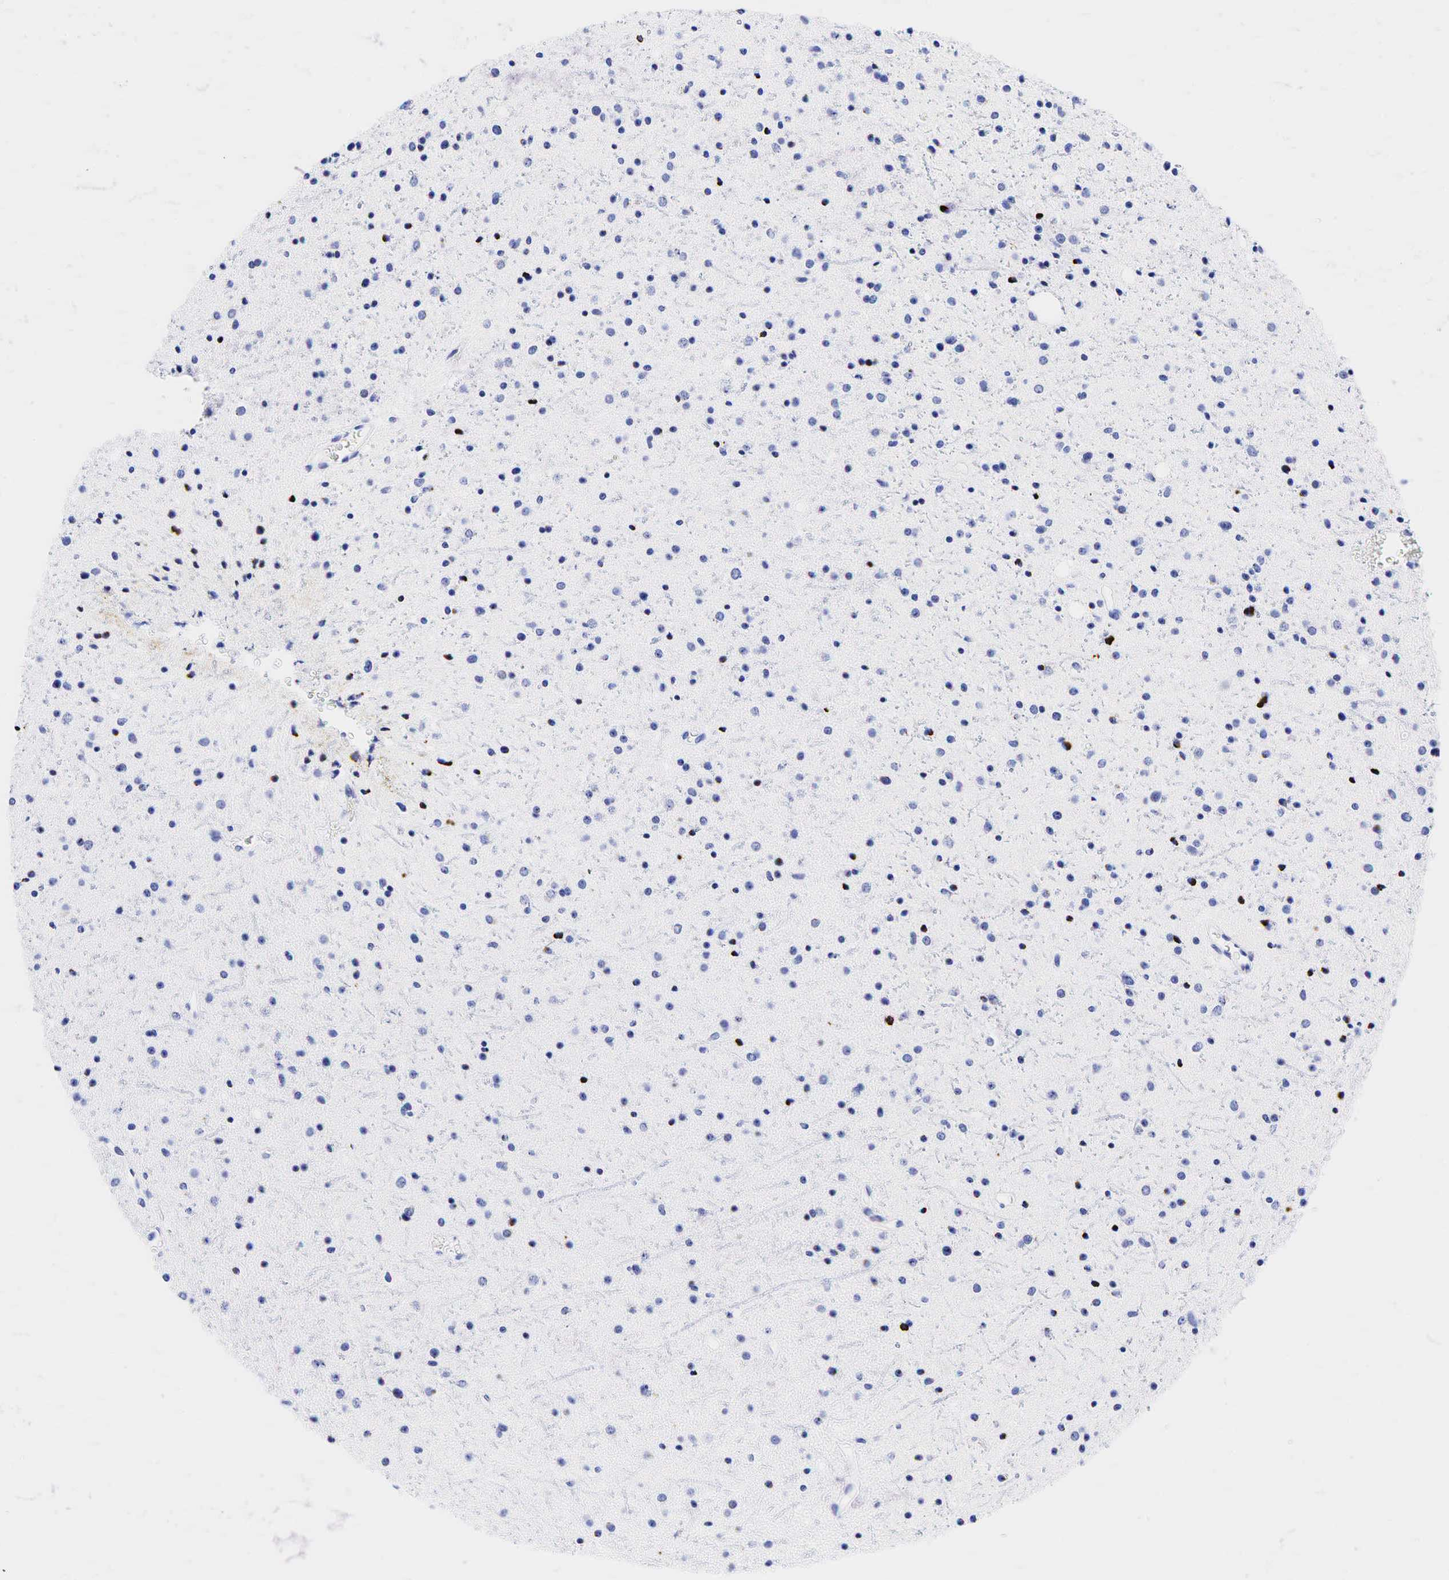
{"staining": {"intensity": "negative", "quantity": "none", "location": "none"}, "tissue": "glioma", "cell_type": "Tumor cells", "image_type": "cancer", "snomed": [{"axis": "morphology", "description": "Glioma, malignant, Low grade"}, {"axis": "topography", "description": "Brain"}], "caption": "Tumor cells are negative for brown protein staining in malignant low-grade glioma.", "gene": "CD79A", "patient": {"sex": "female", "age": 46}}